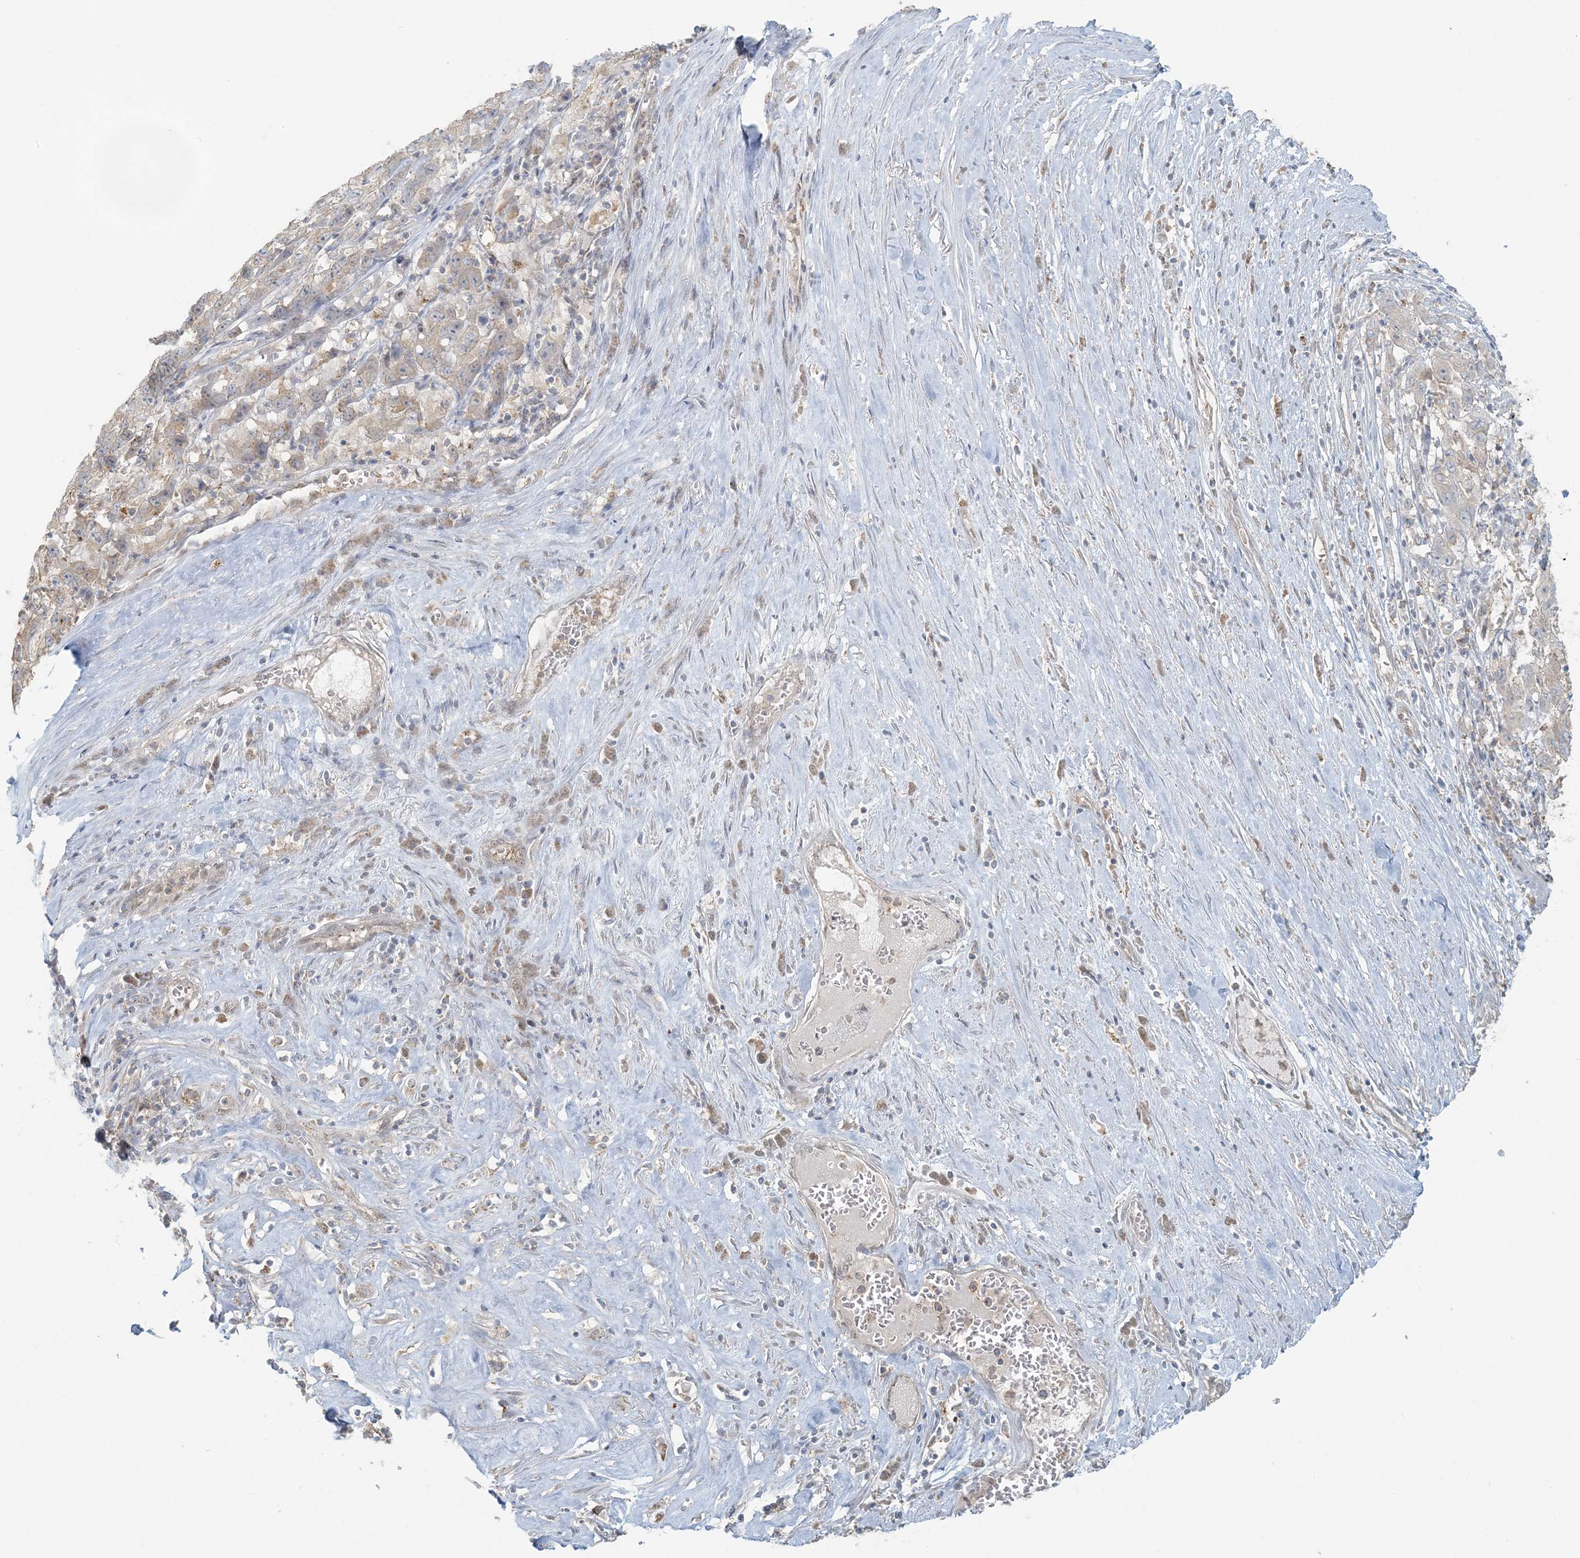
{"staining": {"intensity": "weak", "quantity": "<25%", "location": "cytoplasmic/membranous"}, "tissue": "pancreatic cancer", "cell_type": "Tumor cells", "image_type": "cancer", "snomed": [{"axis": "morphology", "description": "Adenocarcinoma, NOS"}, {"axis": "topography", "description": "Pancreas"}], "caption": "Micrograph shows no significant protein staining in tumor cells of pancreatic cancer (adenocarcinoma).", "gene": "HACL1", "patient": {"sex": "male", "age": 63}}